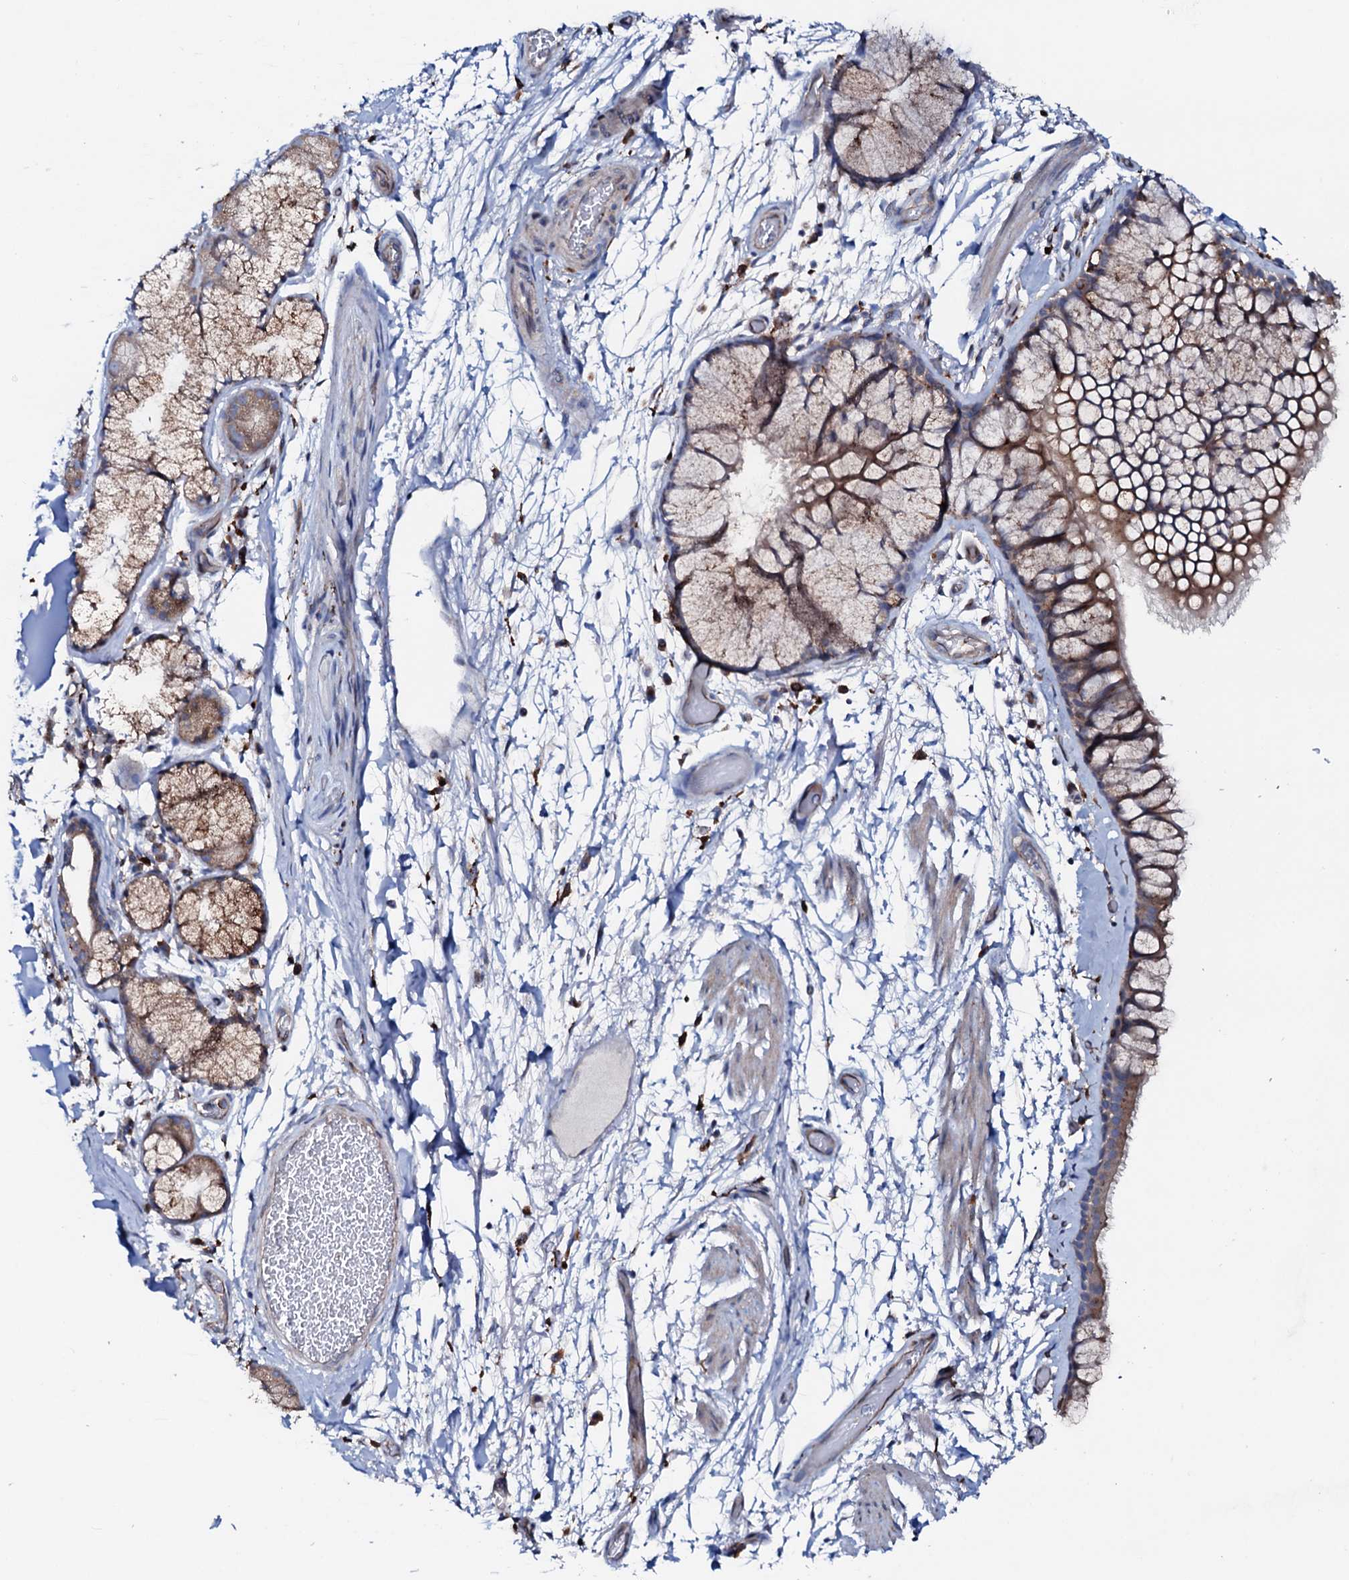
{"staining": {"intensity": "moderate", "quantity": ">75%", "location": "cytoplasmic/membranous"}, "tissue": "bronchus", "cell_type": "Respiratory epithelial cells", "image_type": "normal", "snomed": [{"axis": "morphology", "description": "Normal tissue, NOS"}, {"axis": "topography", "description": "Bronchus"}], "caption": "IHC of normal bronchus reveals medium levels of moderate cytoplasmic/membranous staining in approximately >75% of respiratory epithelial cells. The staining was performed using DAB (3,3'-diaminobenzidine) to visualize the protein expression in brown, while the nuclei were stained in blue with hematoxylin (Magnification: 20x).", "gene": "P2RX4", "patient": {"sex": "male", "age": 65}}